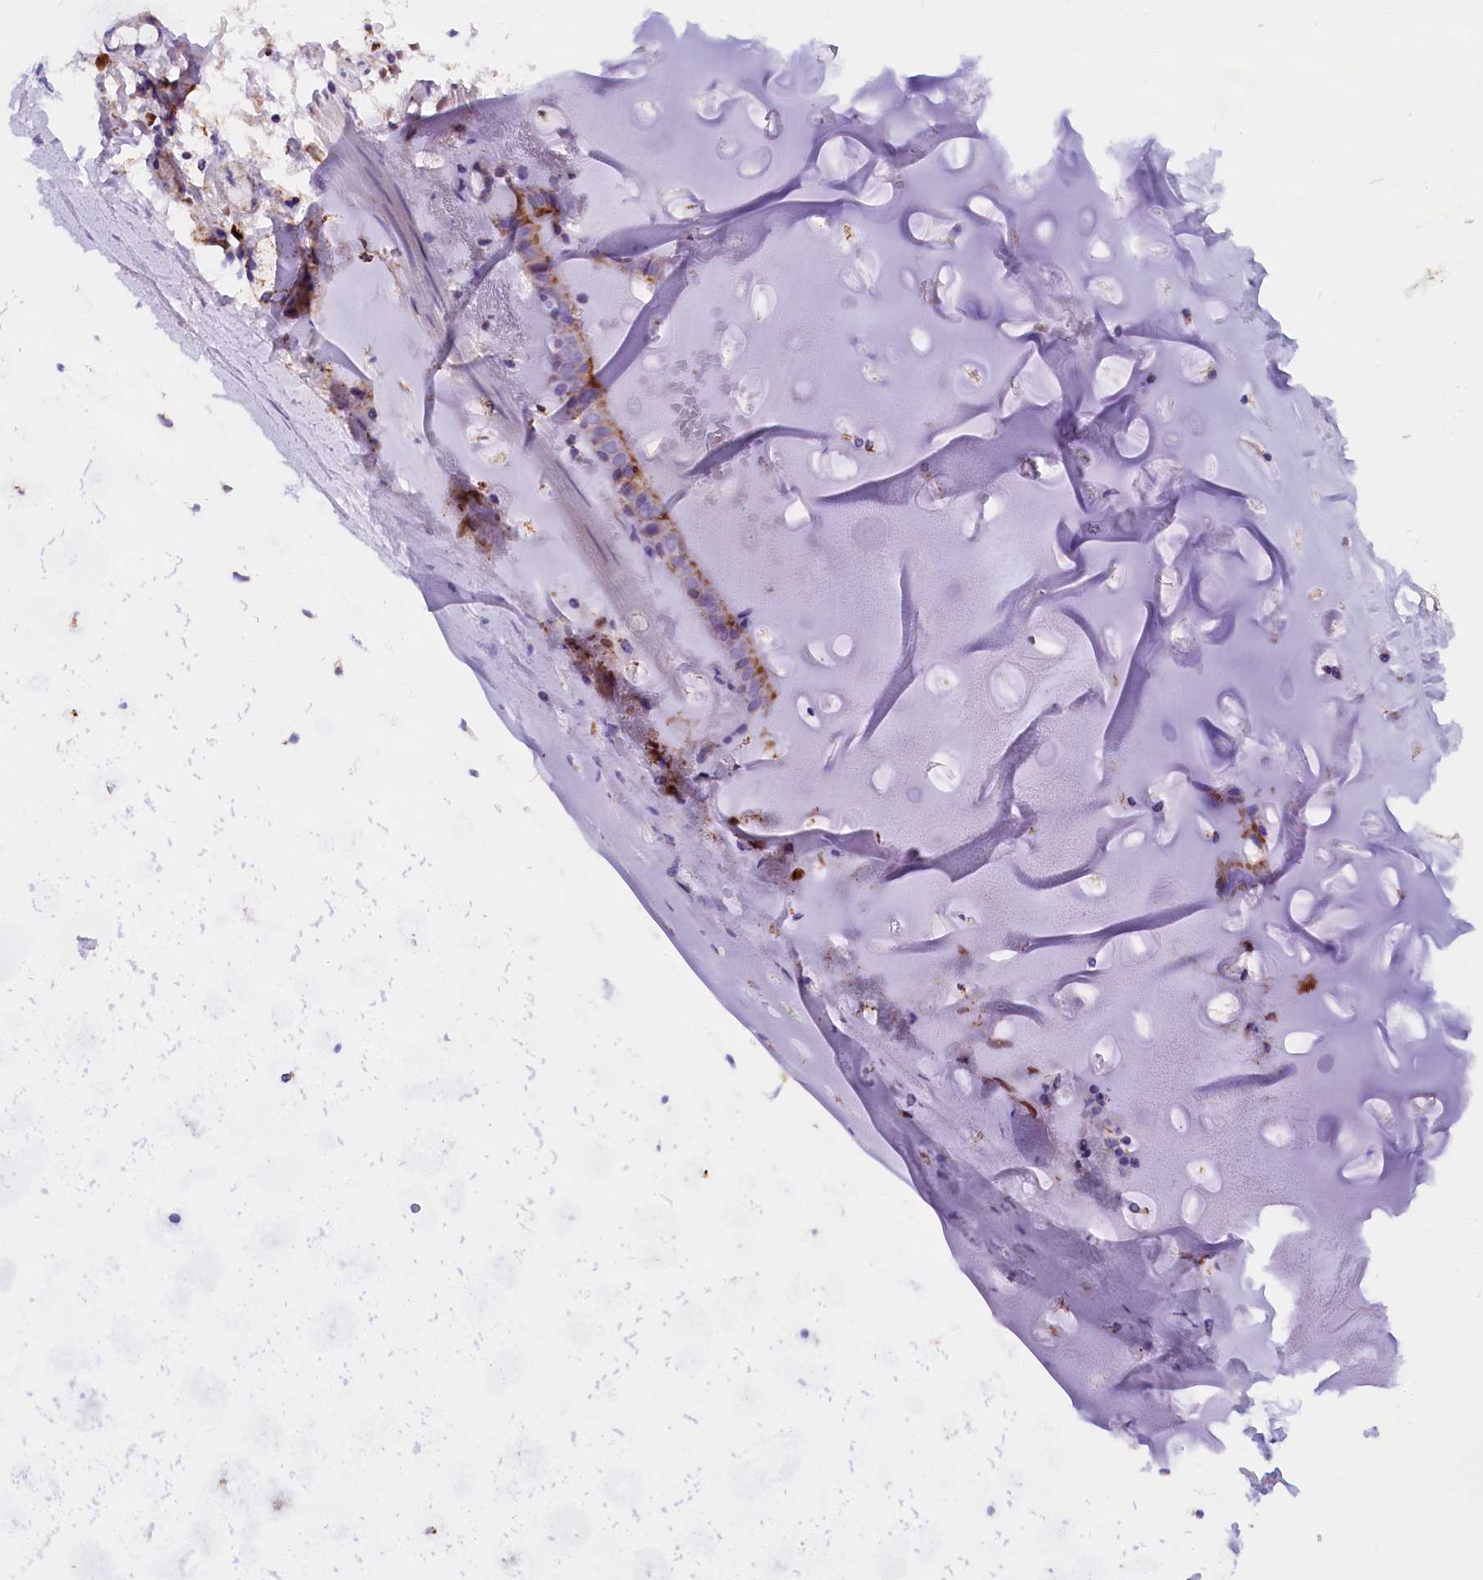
{"staining": {"intensity": "negative", "quantity": "none", "location": "none"}, "tissue": "adipose tissue", "cell_type": "Adipocytes", "image_type": "normal", "snomed": [{"axis": "morphology", "description": "Normal tissue, NOS"}, {"axis": "topography", "description": "Lymph node"}, {"axis": "topography", "description": "Bronchus"}], "caption": "The immunohistochemistry (IHC) micrograph has no significant expression in adipocytes of adipose tissue.", "gene": "ABAT", "patient": {"sex": "male", "age": 63}}